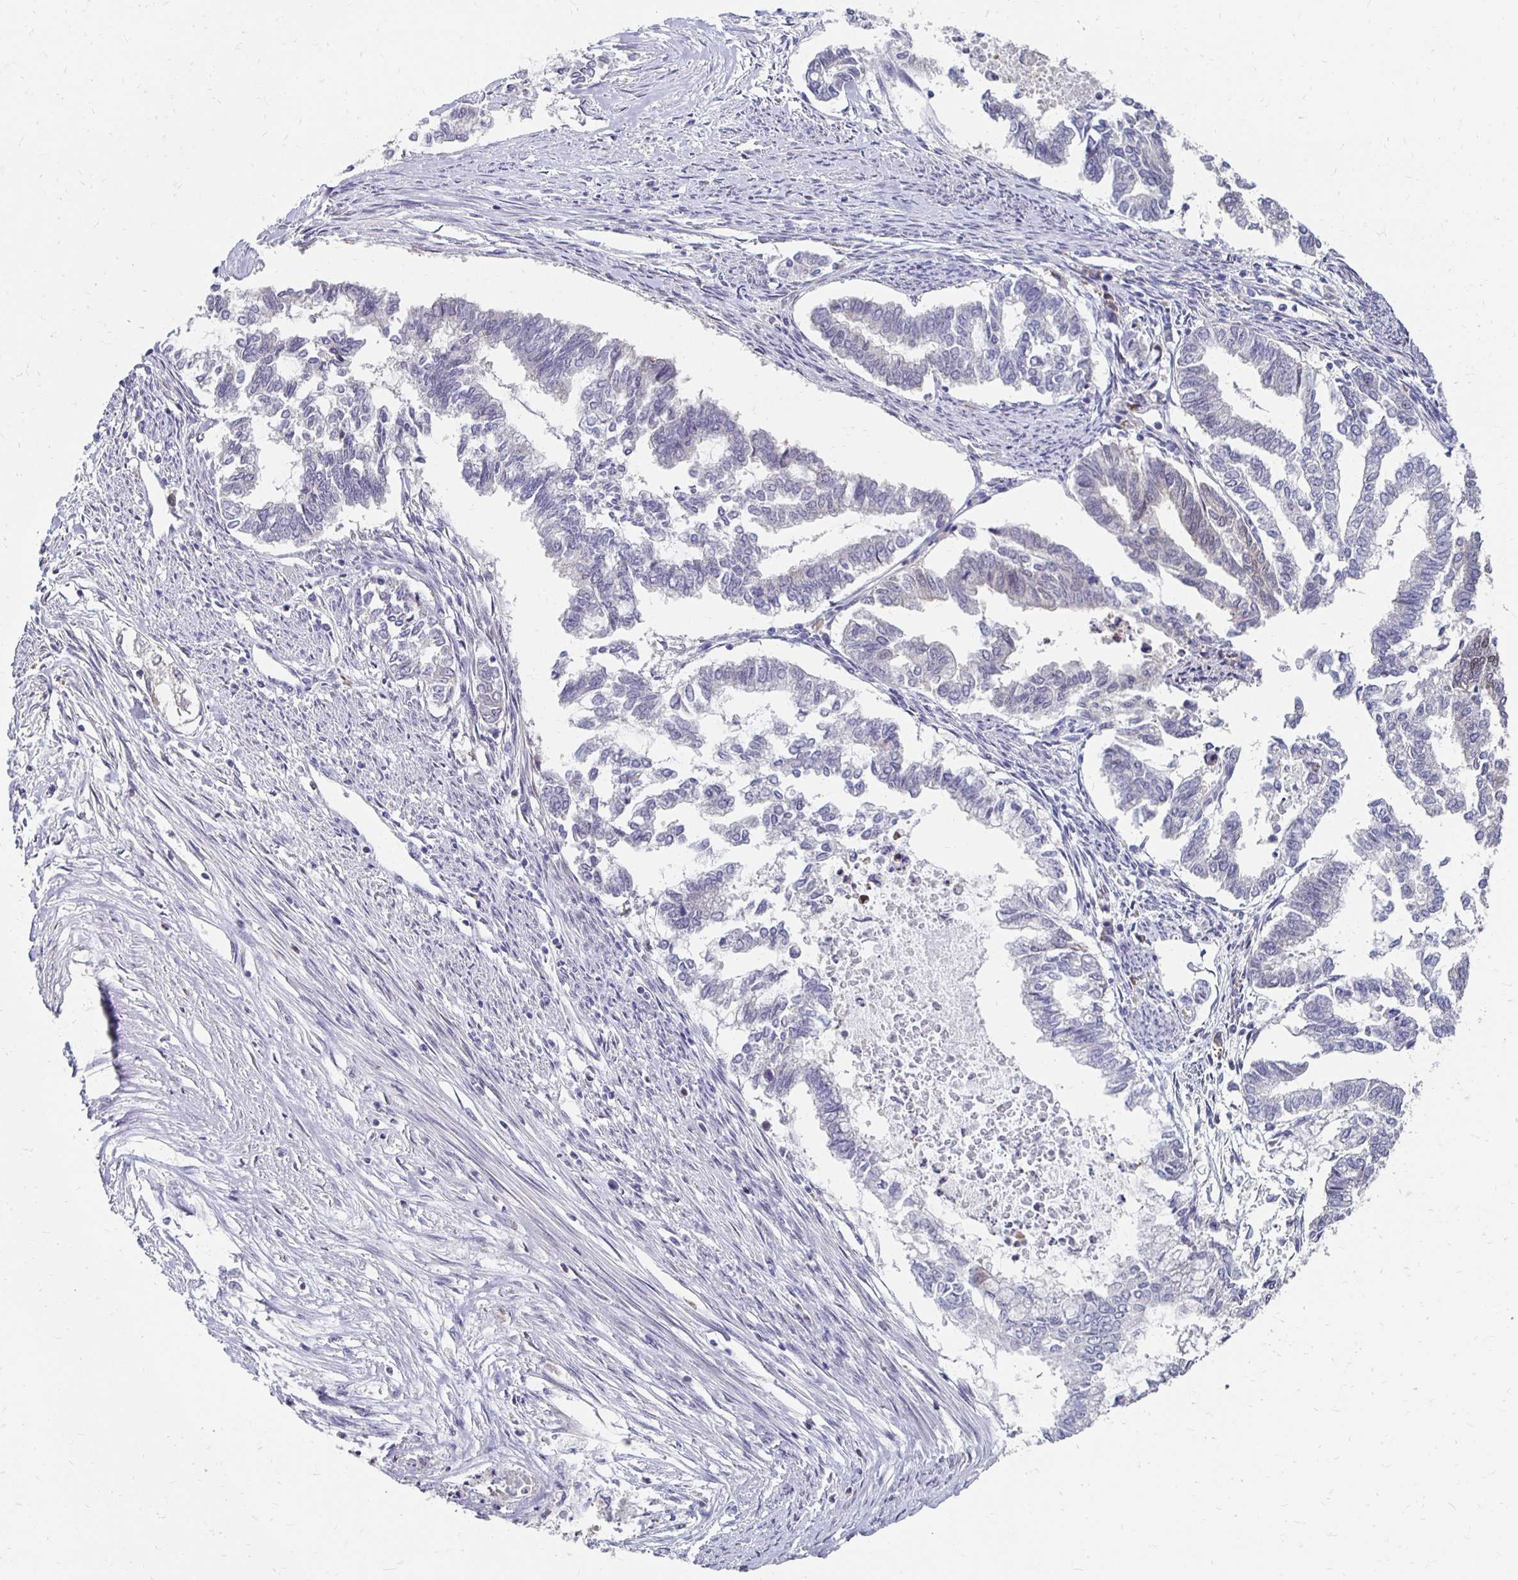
{"staining": {"intensity": "negative", "quantity": "none", "location": "none"}, "tissue": "endometrial cancer", "cell_type": "Tumor cells", "image_type": "cancer", "snomed": [{"axis": "morphology", "description": "Adenocarcinoma, NOS"}, {"axis": "topography", "description": "Endometrium"}], "caption": "Immunohistochemical staining of human endometrial cancer reveals no significant expression in tumor cells. (Brightfield microscopy of DAB (3,3'-diaminobenzidine) immunohistochemistry (IHC) at high magnification).", "gene": "PADI2", "patient": {"sex": "female", "age": 79}}